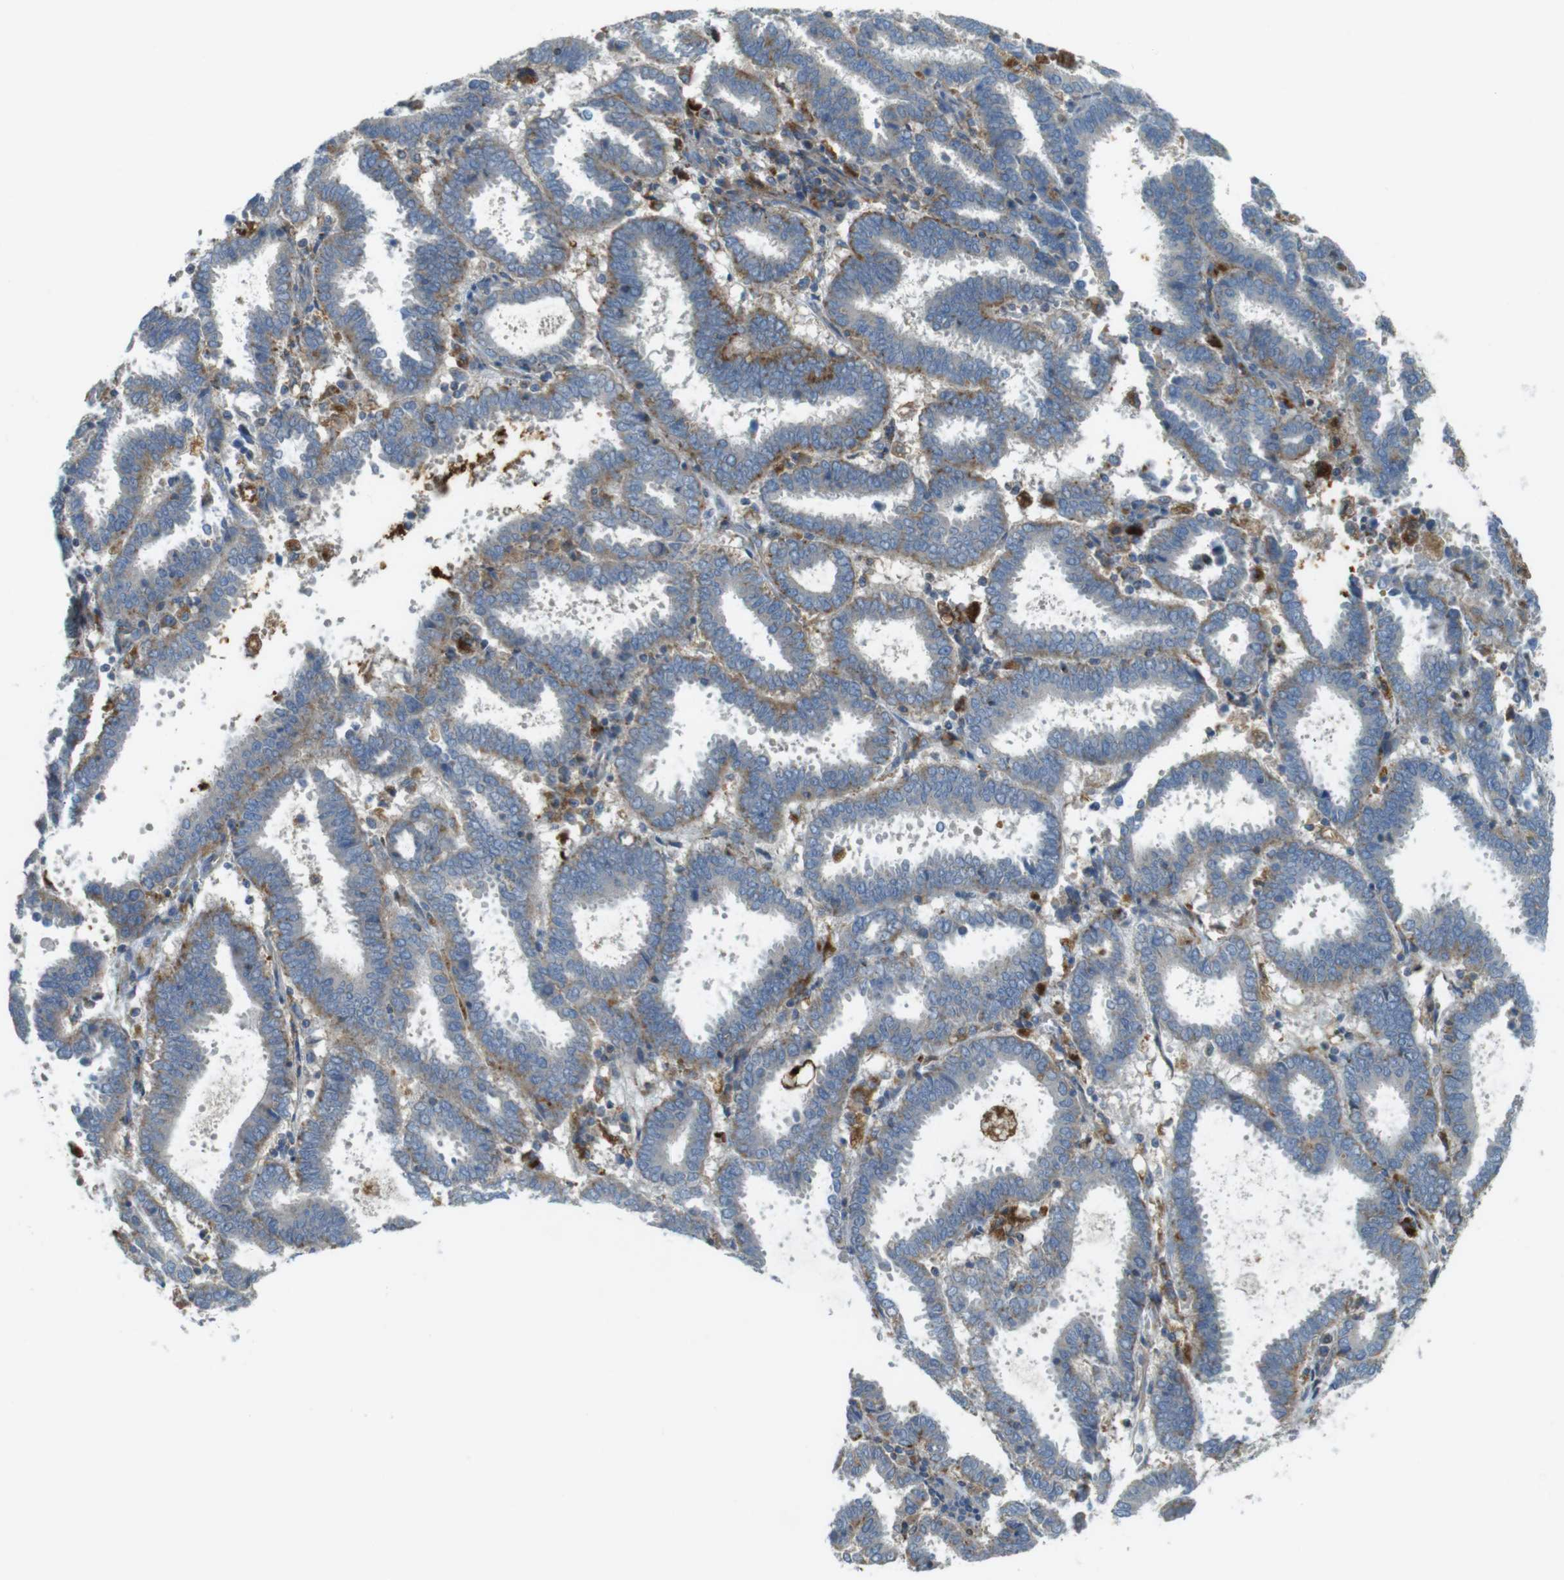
{"staining": {"intensity": "moderate", "quantity": "25%-75%", "location": "cytoplasmic/membranous"}, "tissue": "endometrial cancer", "cell_type": "Tumor cells", "image_type": "cancer", "snomed": [{"axis": "morphology", "description": "Adenocarcinoma, NOS"}, {"axis": "topography", "description": "Uterus"}], "caption": "Immunohistochemical staining of endometrial cancer demonstrates medium levels of moderate cytoplasmic/membranous protein expression in approximately 25%-75% of tumor cells.", "gene": "LAMP1", "patient": {"sex": "female", "age": 83}}